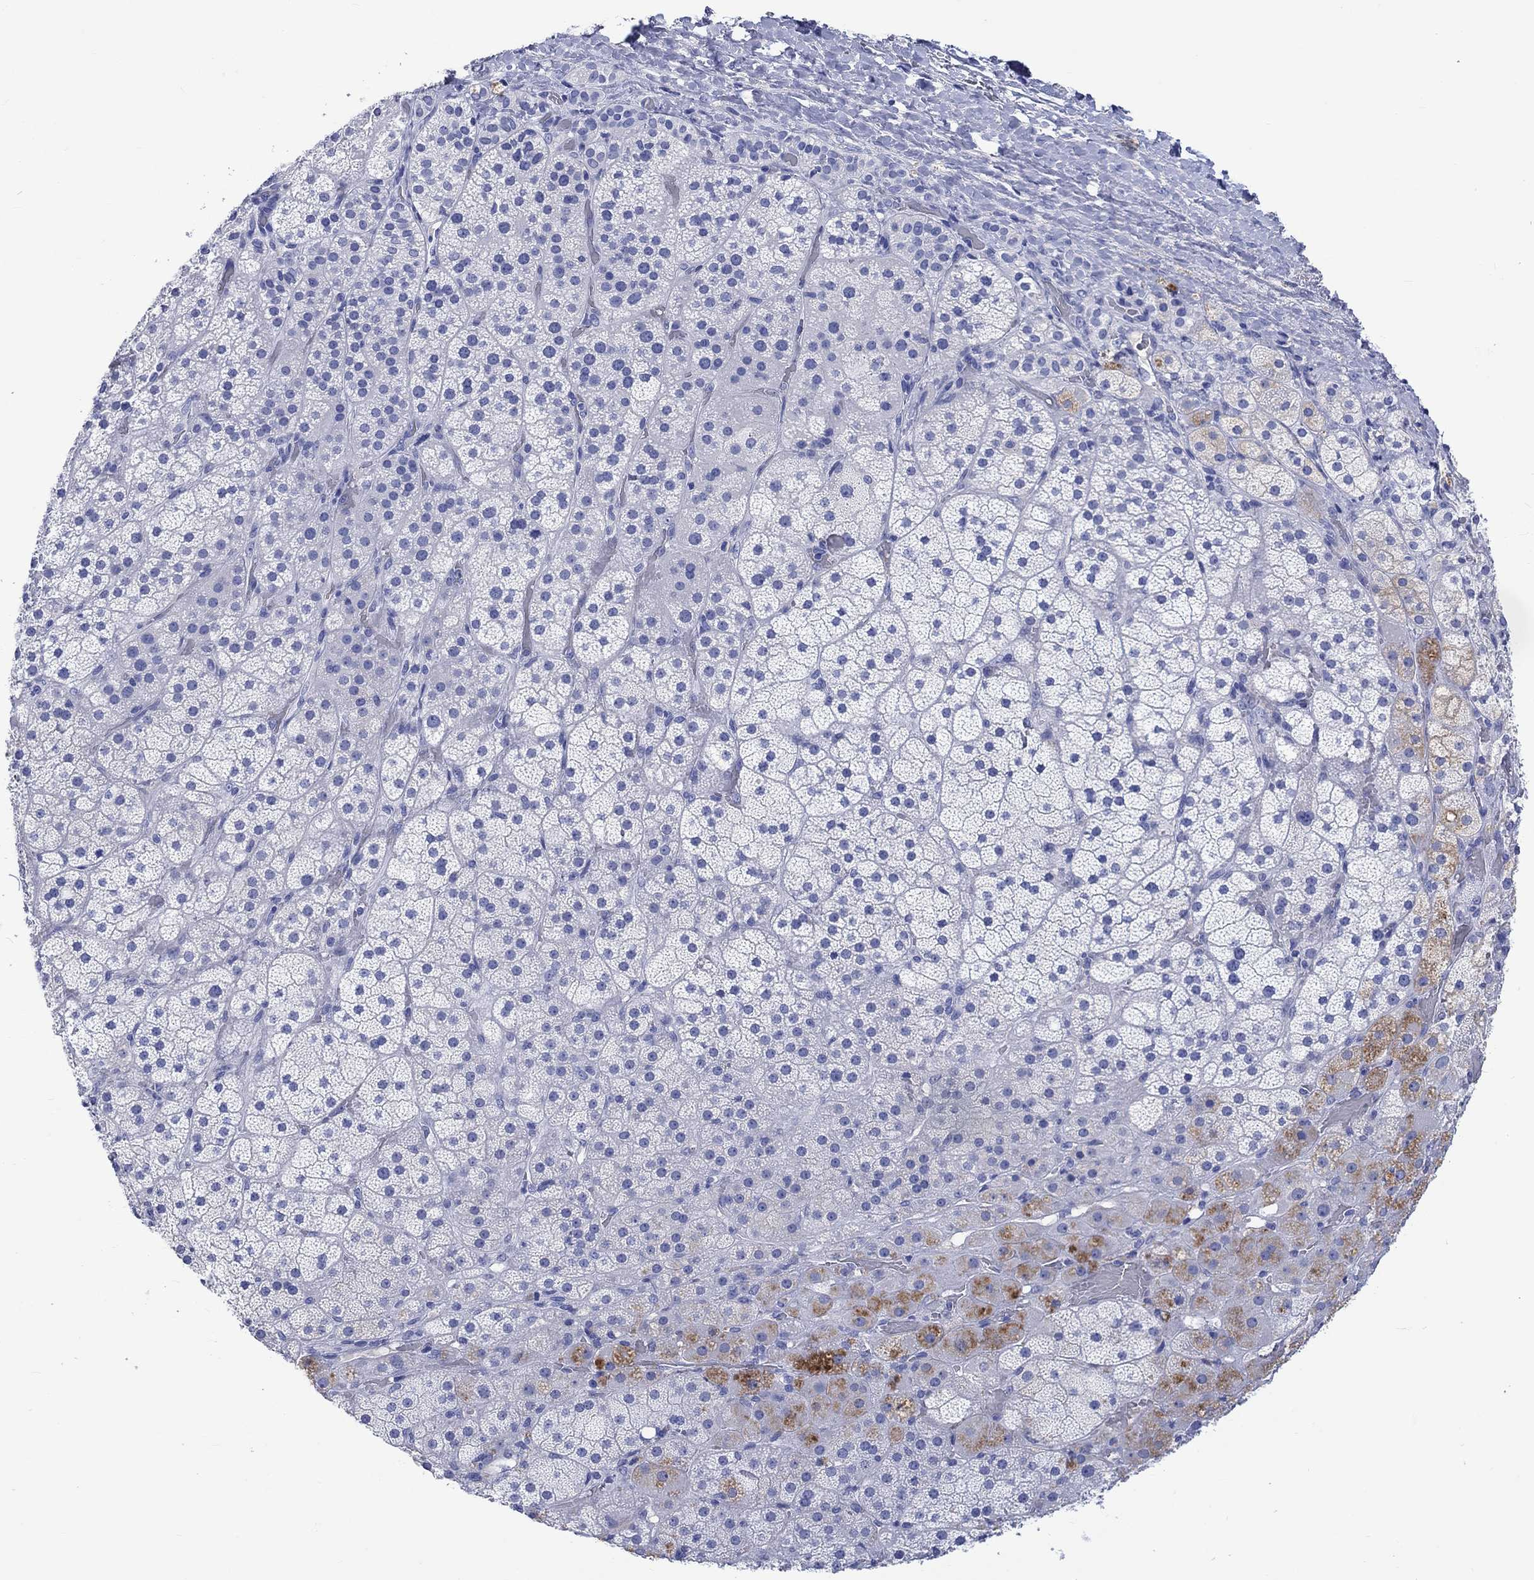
{"staining": {"intensity": "moderate", "quantity": "<25%", "location": "cytoplasmic/membranous"}, "tissue": "adrenal gland", "cell_type": "Glandular cells", "image_type": "normal", "snomed": [{"axis": "morphology", "description": "Normal tissue, NOS"}, {"axis": "topography", "description": "Adrenal gland"}], "caption": "Immunohistochemical staining of benign human adrenal gland reveals <25% levels of moderate cytoplasmic/membranous protein expression in about <25% of glandular cells.", "gene": "CACNG3", "patient": {"sex": "male", "age": 57}}